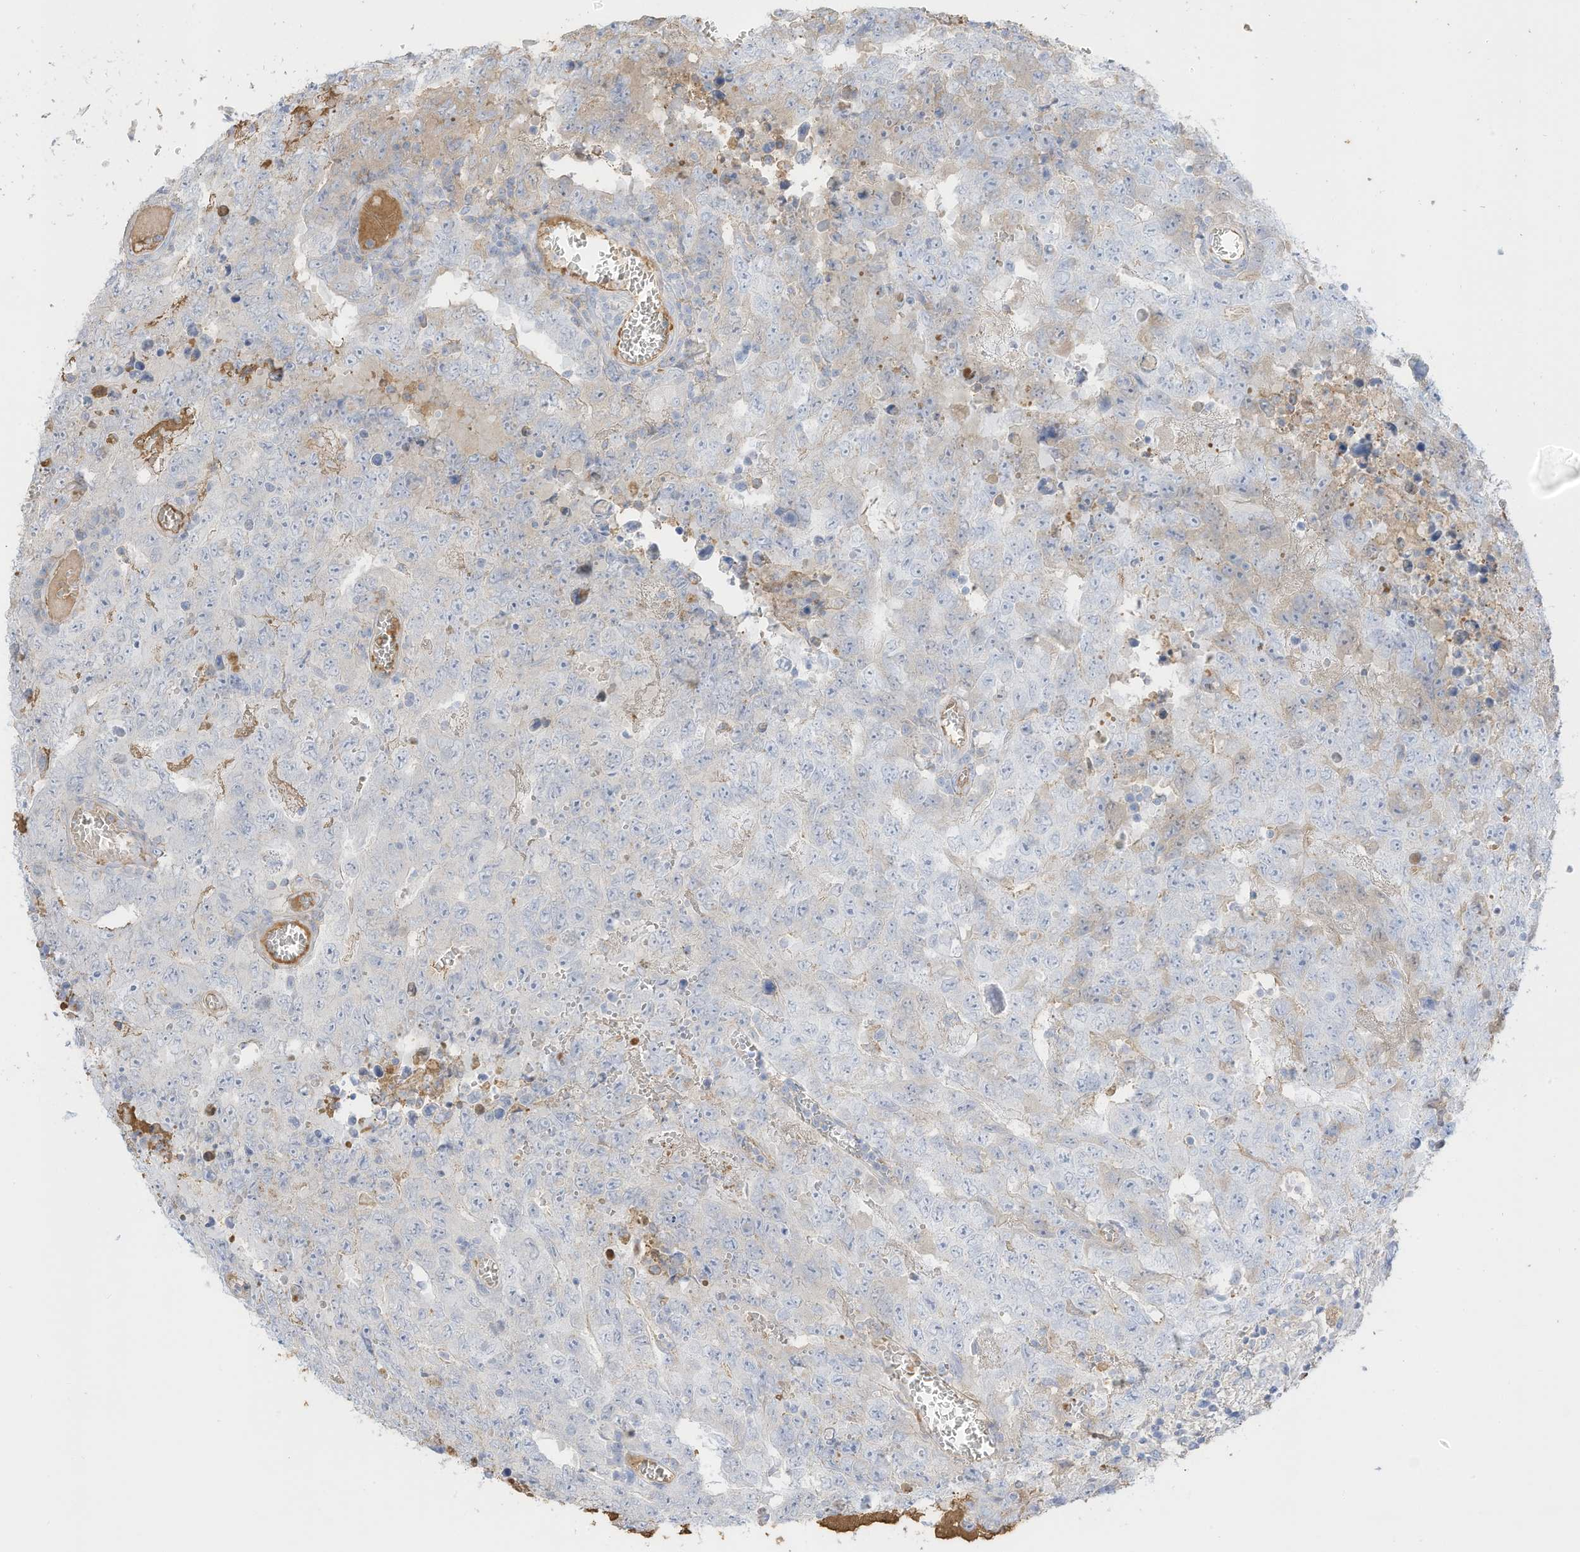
{"staining": {"intensity": "negative", "quantity": "none", "location": "none"}, "tissue": "testis cancer", "cell_type": "Tumor cells", "image_type": "cancer", "snomed": [{"axis": "morphology", "description": "Carcinoma, Embryonal, NOS"}, {"axis": "topography", "description": "Testis"}], "caption": "Immunohistochemistry image of neoplastic tissue: embryonal carcinoma (testis) stained with DAB (3,3'-diaminobenzidine) exhibits no significant protein staining in tumor cells.", "gene": "HSD17B13", "patient": {"sex": "male", "age": 26}}